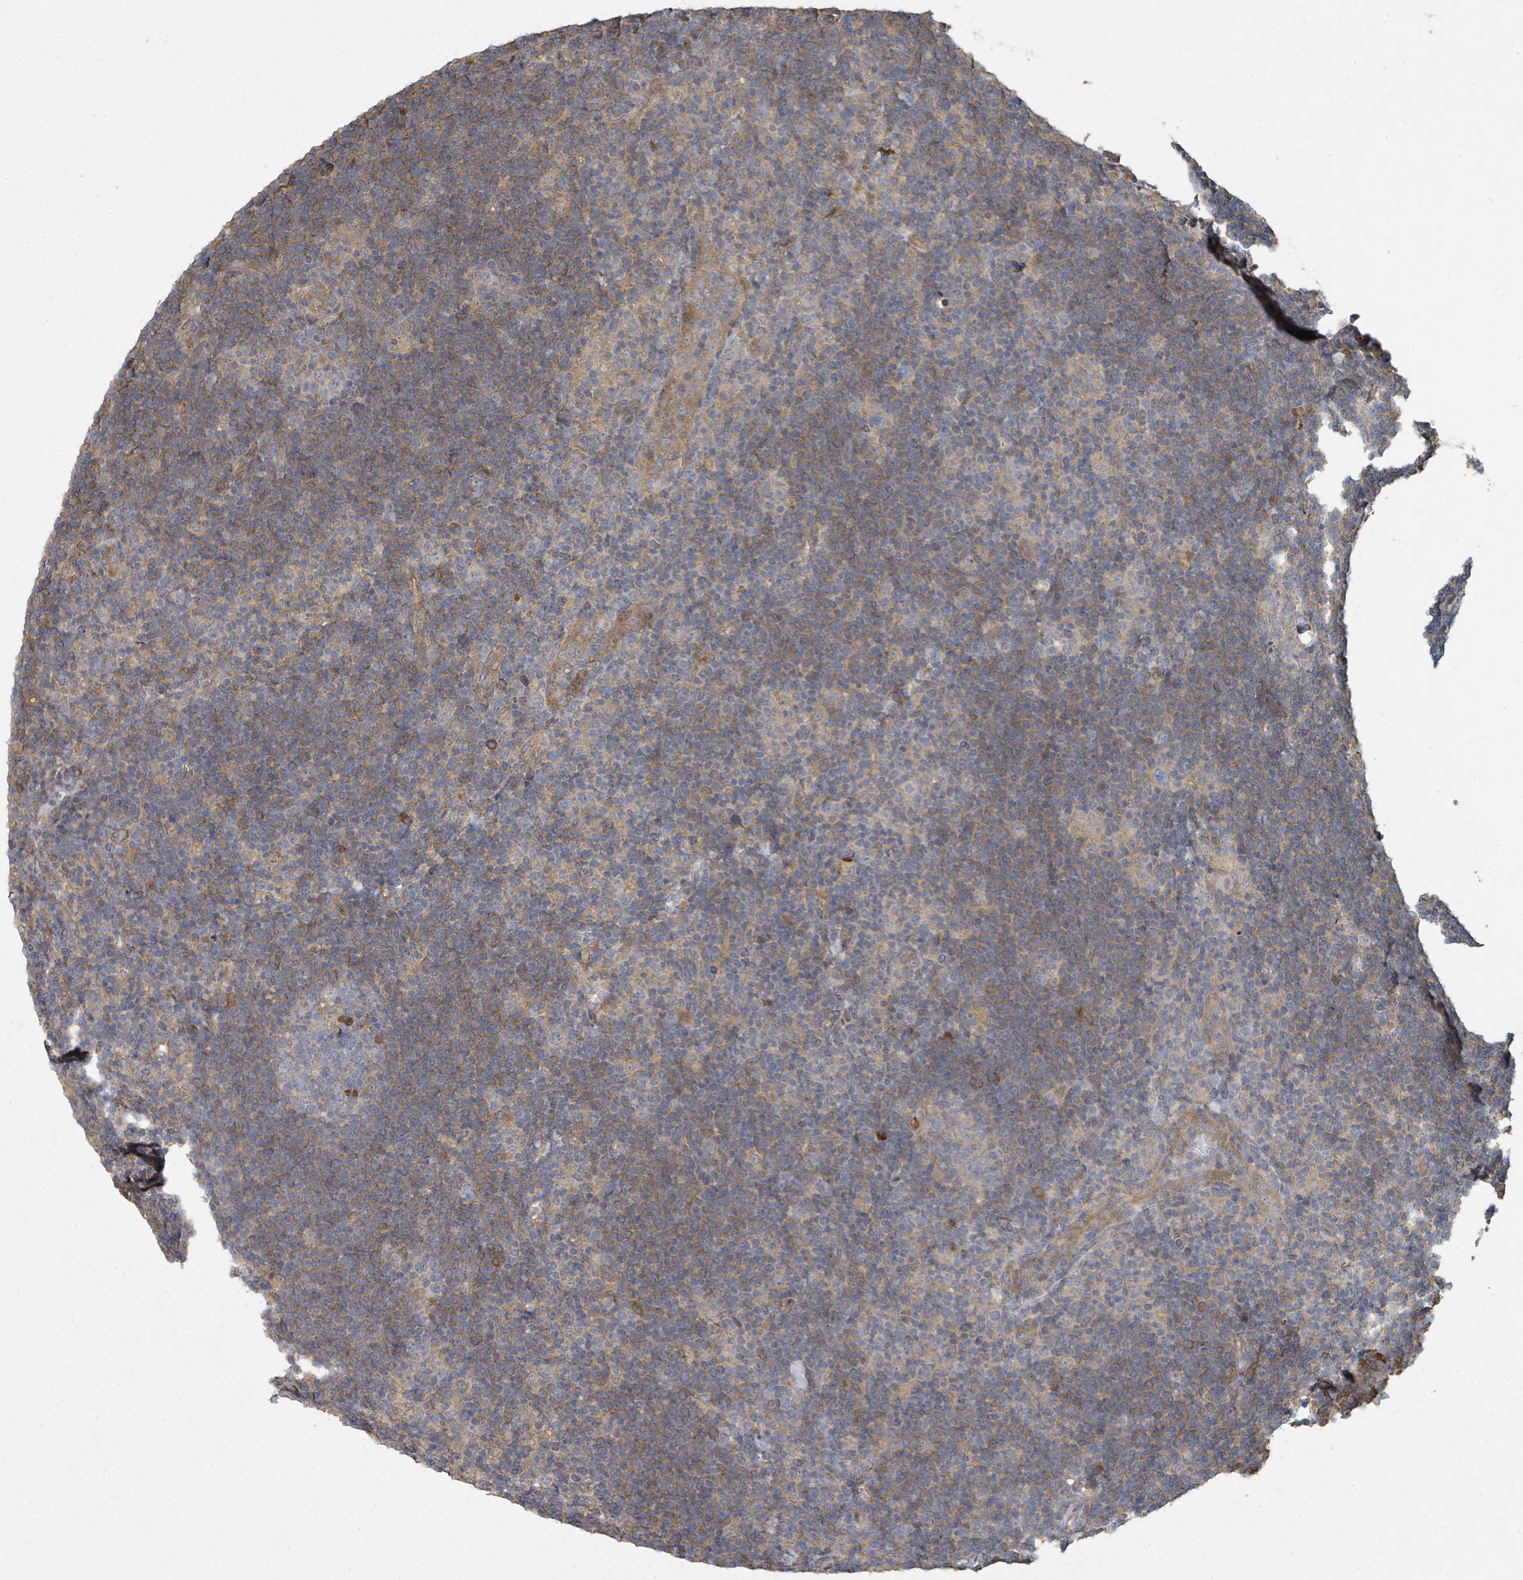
{"staining": {"intensity": "weak", "quantity": "<25%", "location": "cytoplasmic/membranous"}, "tissue": "lymphoma", "cell_type": "Tumor cells", "image_type": "cancer", "snomed": [{"axis": "morphology", "description": "Hodgkin's disease, NOS"}, {"axis": "topography", "description": "Lymph node"}], "caption": "Tumor cells are negative for protein expression in human Hodgkin's disease. The staining is performed using DAB brown chromogen with nuclei counter-stained in using hematoxylin.", "gene": "WDFY1", "patient": {"sex": "female", "age": 57}}